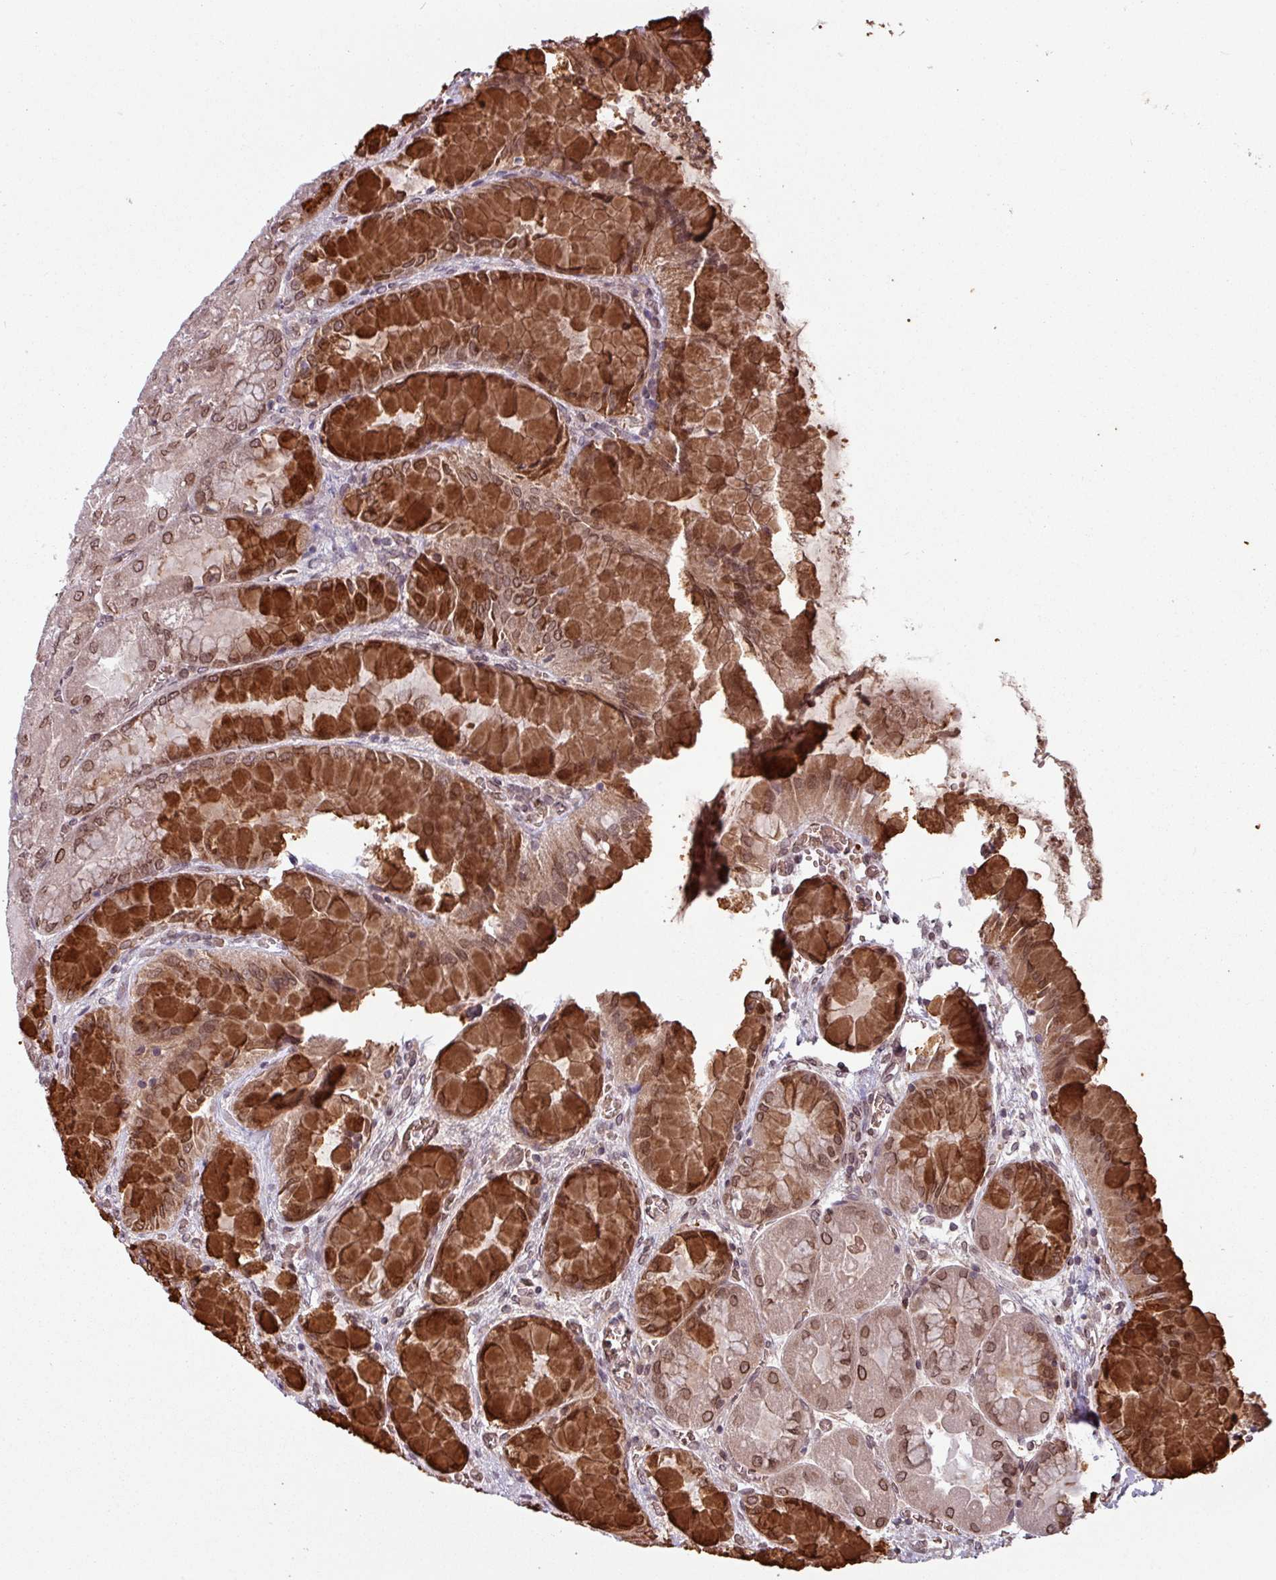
{"staining": {"intensity": "strong", "quantity": ">75%", "location": "cytoplasmic/membranous,nuclear"}, "tissue": "stomach", "cell_type": "Glandular cells", "image_type": "normal", "snomed": [{"axis": "morphology", "description": "Normal tissue, NOS"}, {"axis": "topography", "description": "Stomach"}], "caption": "Immunohistochemistry (IHC) (DAB (3,3'-diaminobenzidine)) staining of normal human stomach displays strong cytoplasmic/membranous,nuclear protein positivity in approximately >75% of glandular cells. Using DAB (brown) and hematoxylin (blue) stains, captured at high magnification using brightfield microscopy.", "gene": "RBM4B", "patient": {"sex": "female", "age": 61}}